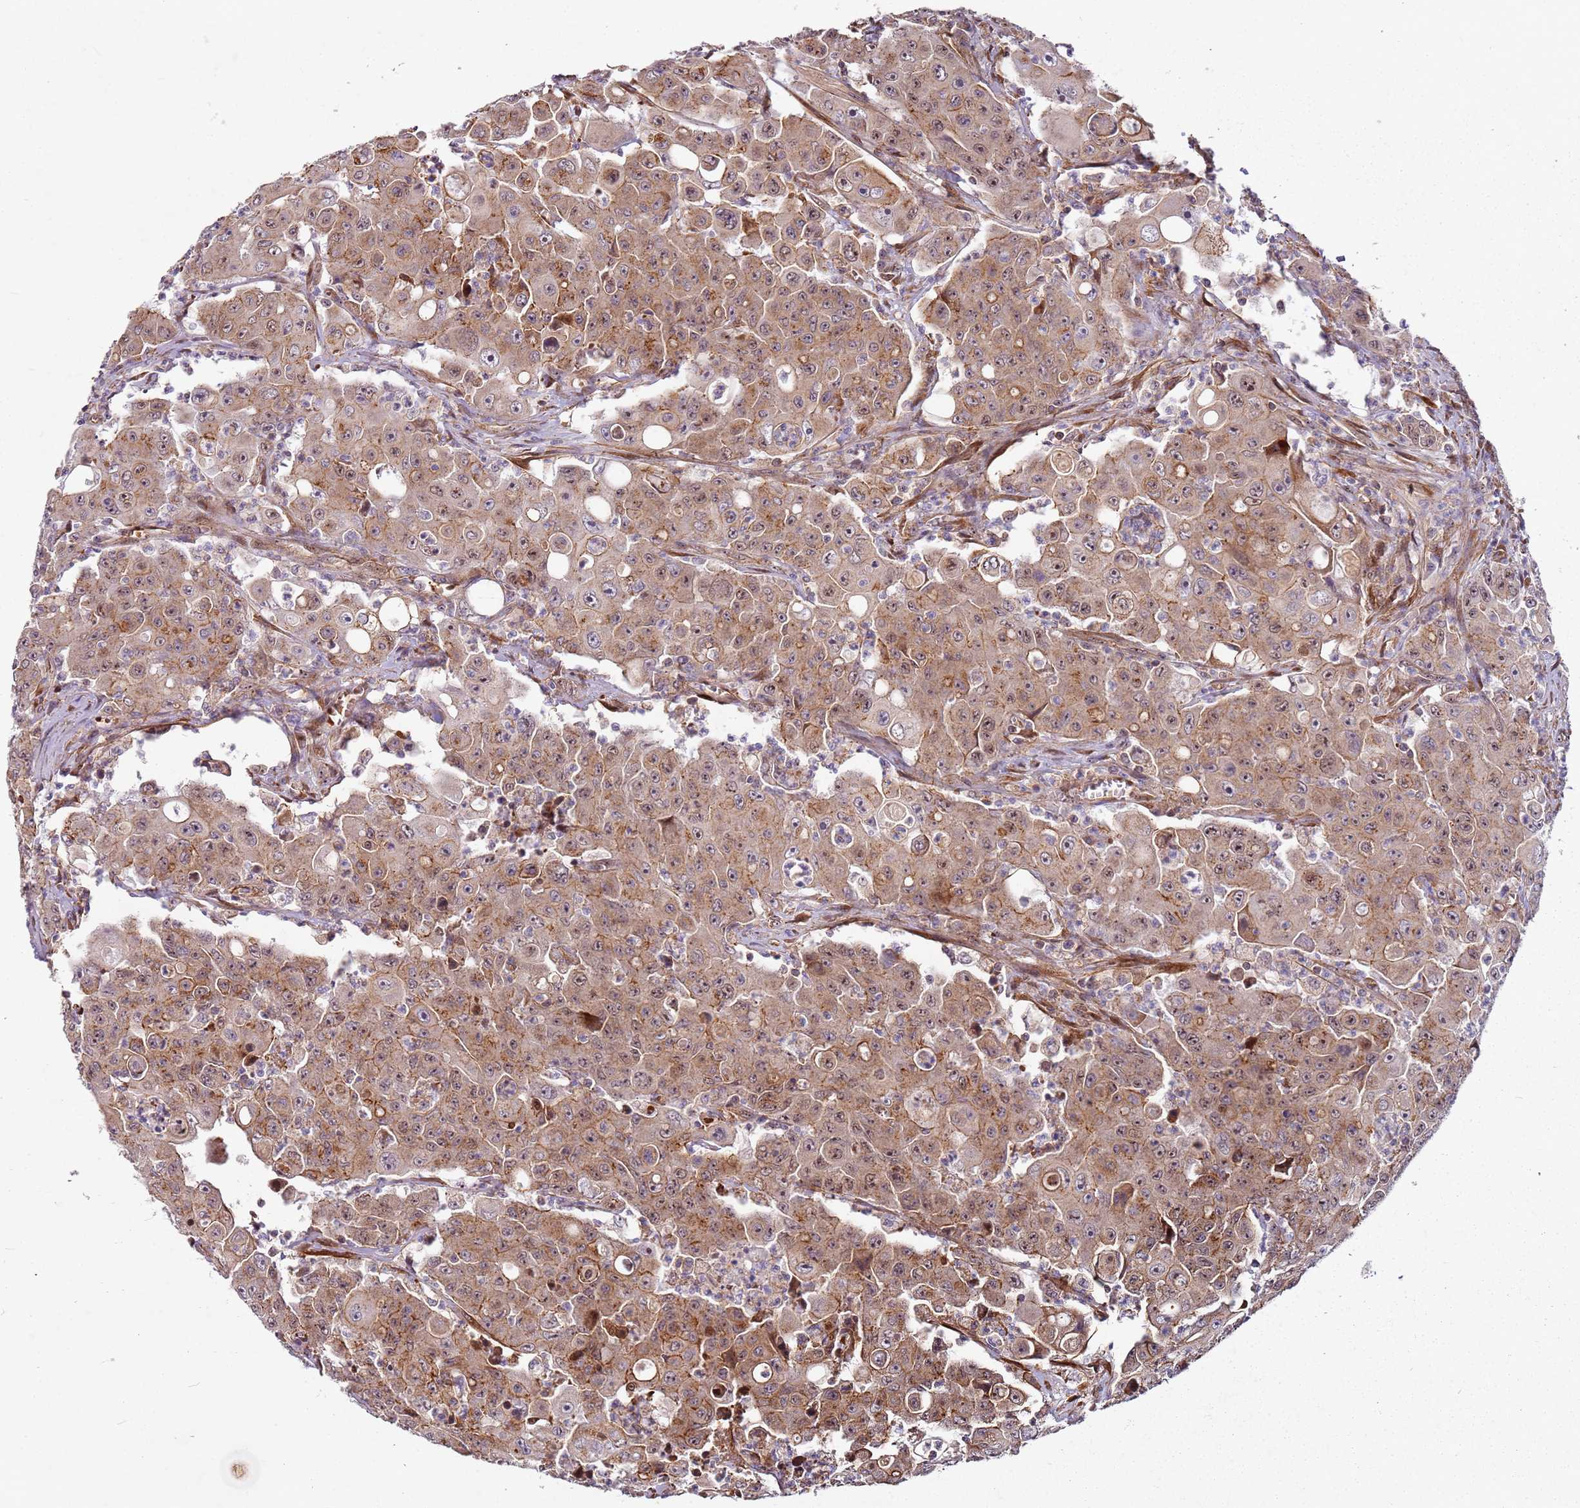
{"staining": {"intensity": "moderate", "quantity": ">75%", "location": "cytoplasmic/membranous,nuclear"}, "tissue": "colorectal cancer", "cell_type": "Tumor cells", "image_type": "cancer", "snomed": [{"axis": "morphology", "description": "Adenocarcinoma, NOS"}, {"axis": "topography", "description": "Colon"}], "caption": "This is a photomicrograph of IHC staining of colorectal adenocarcinoma, which shows moderate expression in the cytoplasmic/membranous and nuclear of tumor cells.", "gene": "C2CD4B", "patient": {"sex": "male", "age": 51}}